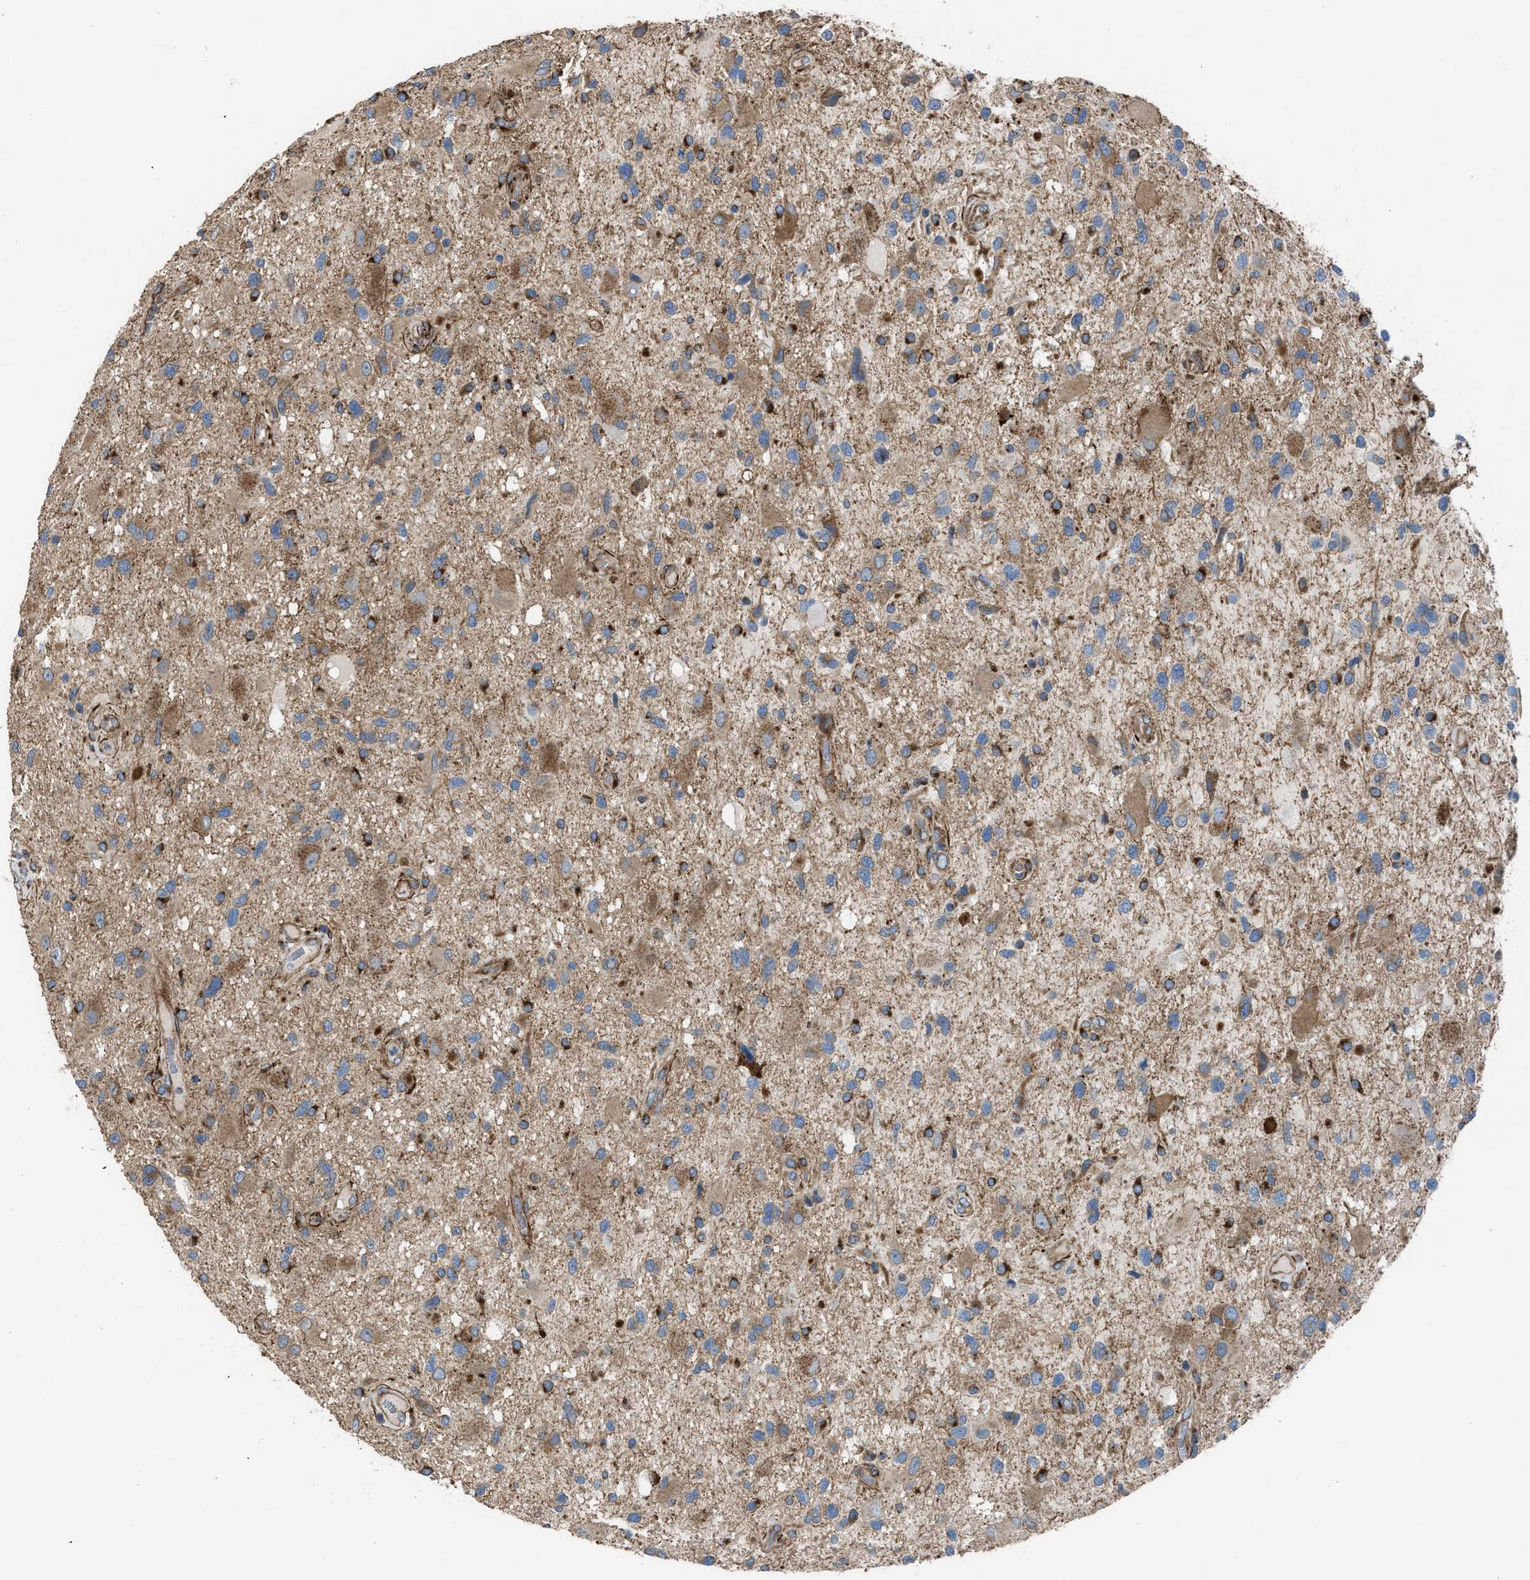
{"staining": {"intensity": "moderate", "quantity": ">75%", "location": "cytoplasmic/membranous"}, "tissue": "glioma", "cell_type": "Tumor cells", "image_type": "cancer", "snomed": [{"axis": "morphology", "description": "Glioma, malignant, High grade"}, {"axis": "topography", "description": "Brain"}], "caption": "A medium amount of moderate cytoplasmic/membranous positivity is present in about >75% of tumor cells in malignant glioma (high-grade) tissue.", "gene": "SLC10A3", "patient": {"sex": "male", "age": 33}}